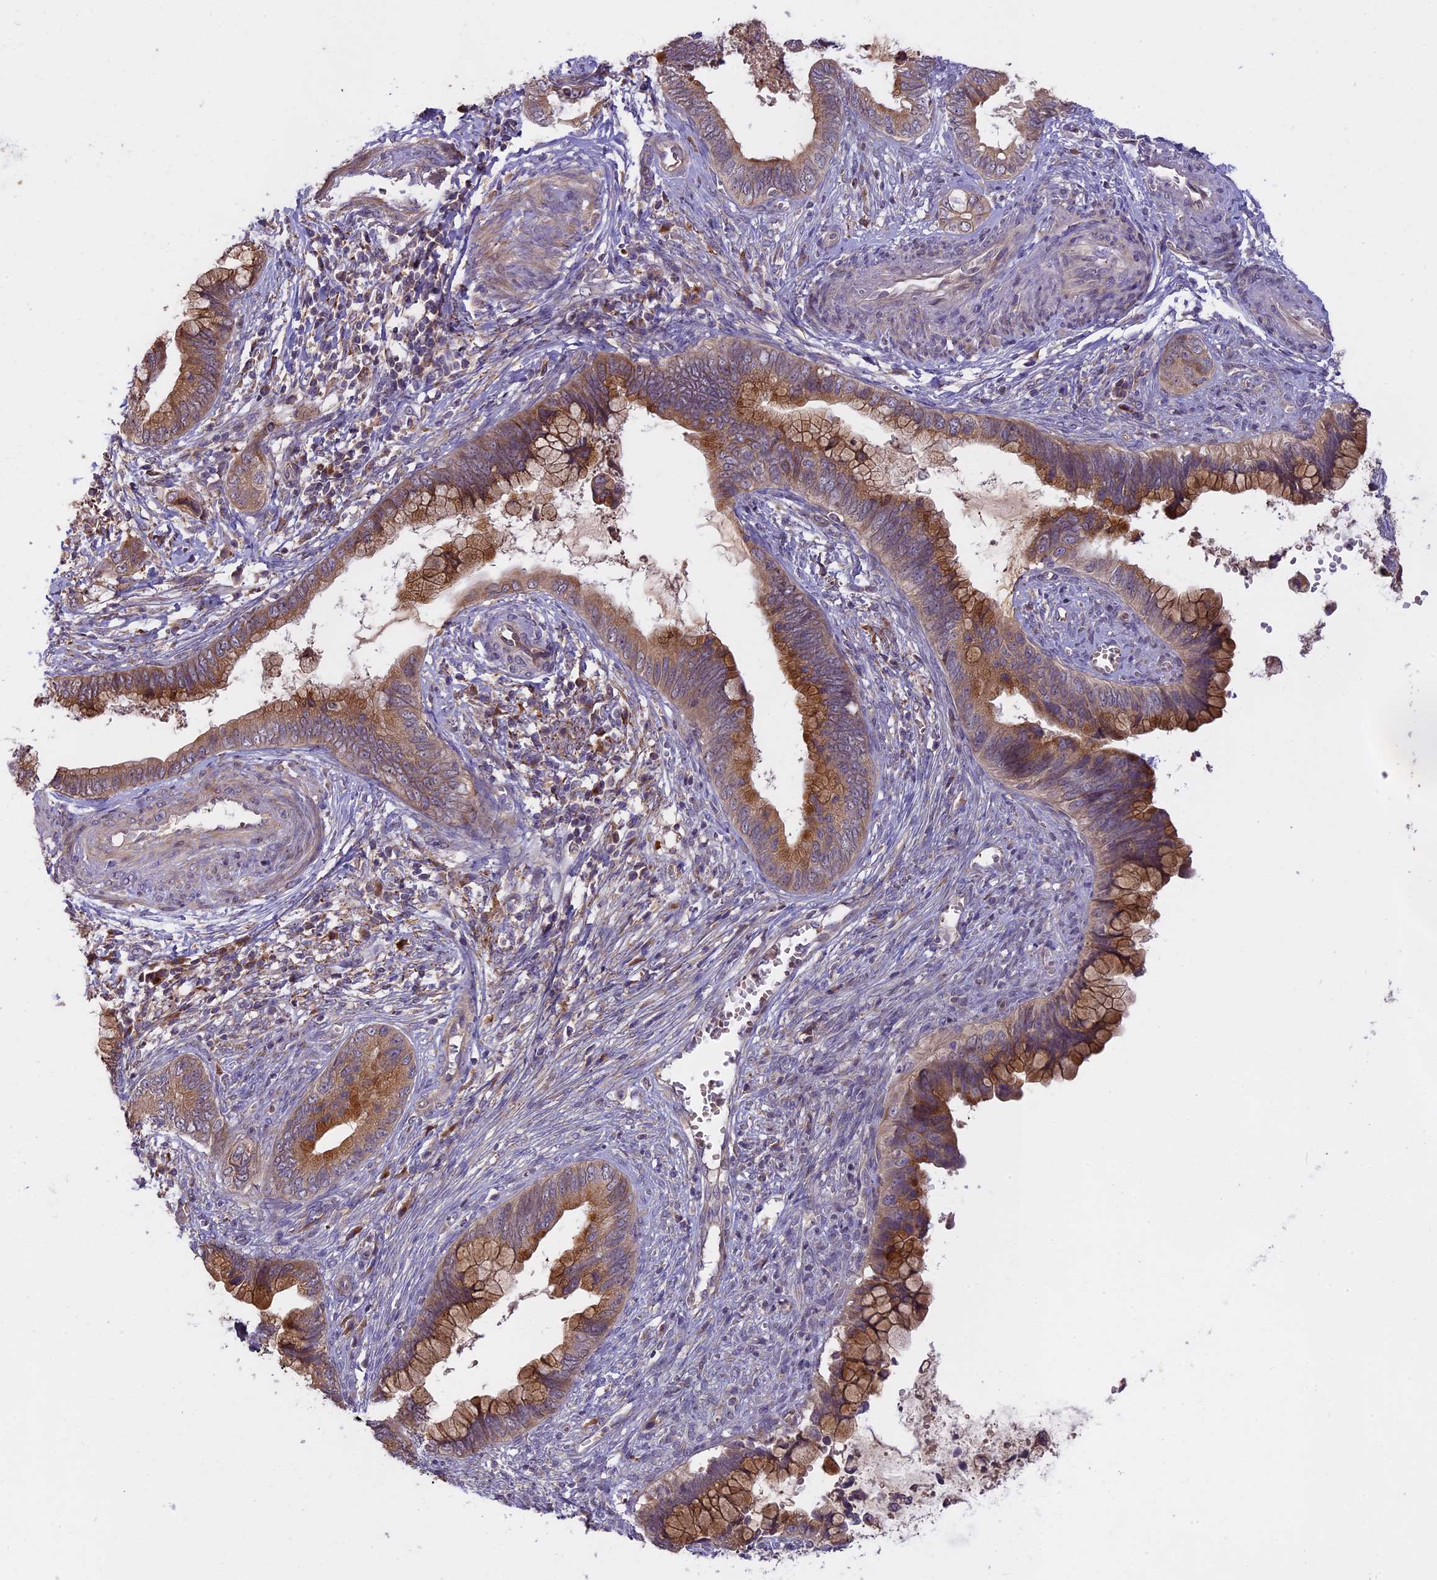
{"staining": {"intensity": "moderate", "quantity": ">75%", "location": "cytoplasmic/membranous"}, "tissue": "cervical cancer", "cell_type": "Tumor cells", "image_type": "cancer", "snomed": [{"axis": "morphology", "description": "Adenocarcinoma, NOS"}, {"axis": "topography", "description": "Cervix"}], "caption": "Immunohistochemistry (IHC) photomicrograph of adenocarcinoma (cervical) stained for a protein (brown), which displays medium levels of moderate cytoplasmic/membranous expression in about >75% of tumor cells.", "gene": "MEMO1", "patient": {"sex": "female", "age": 44}}